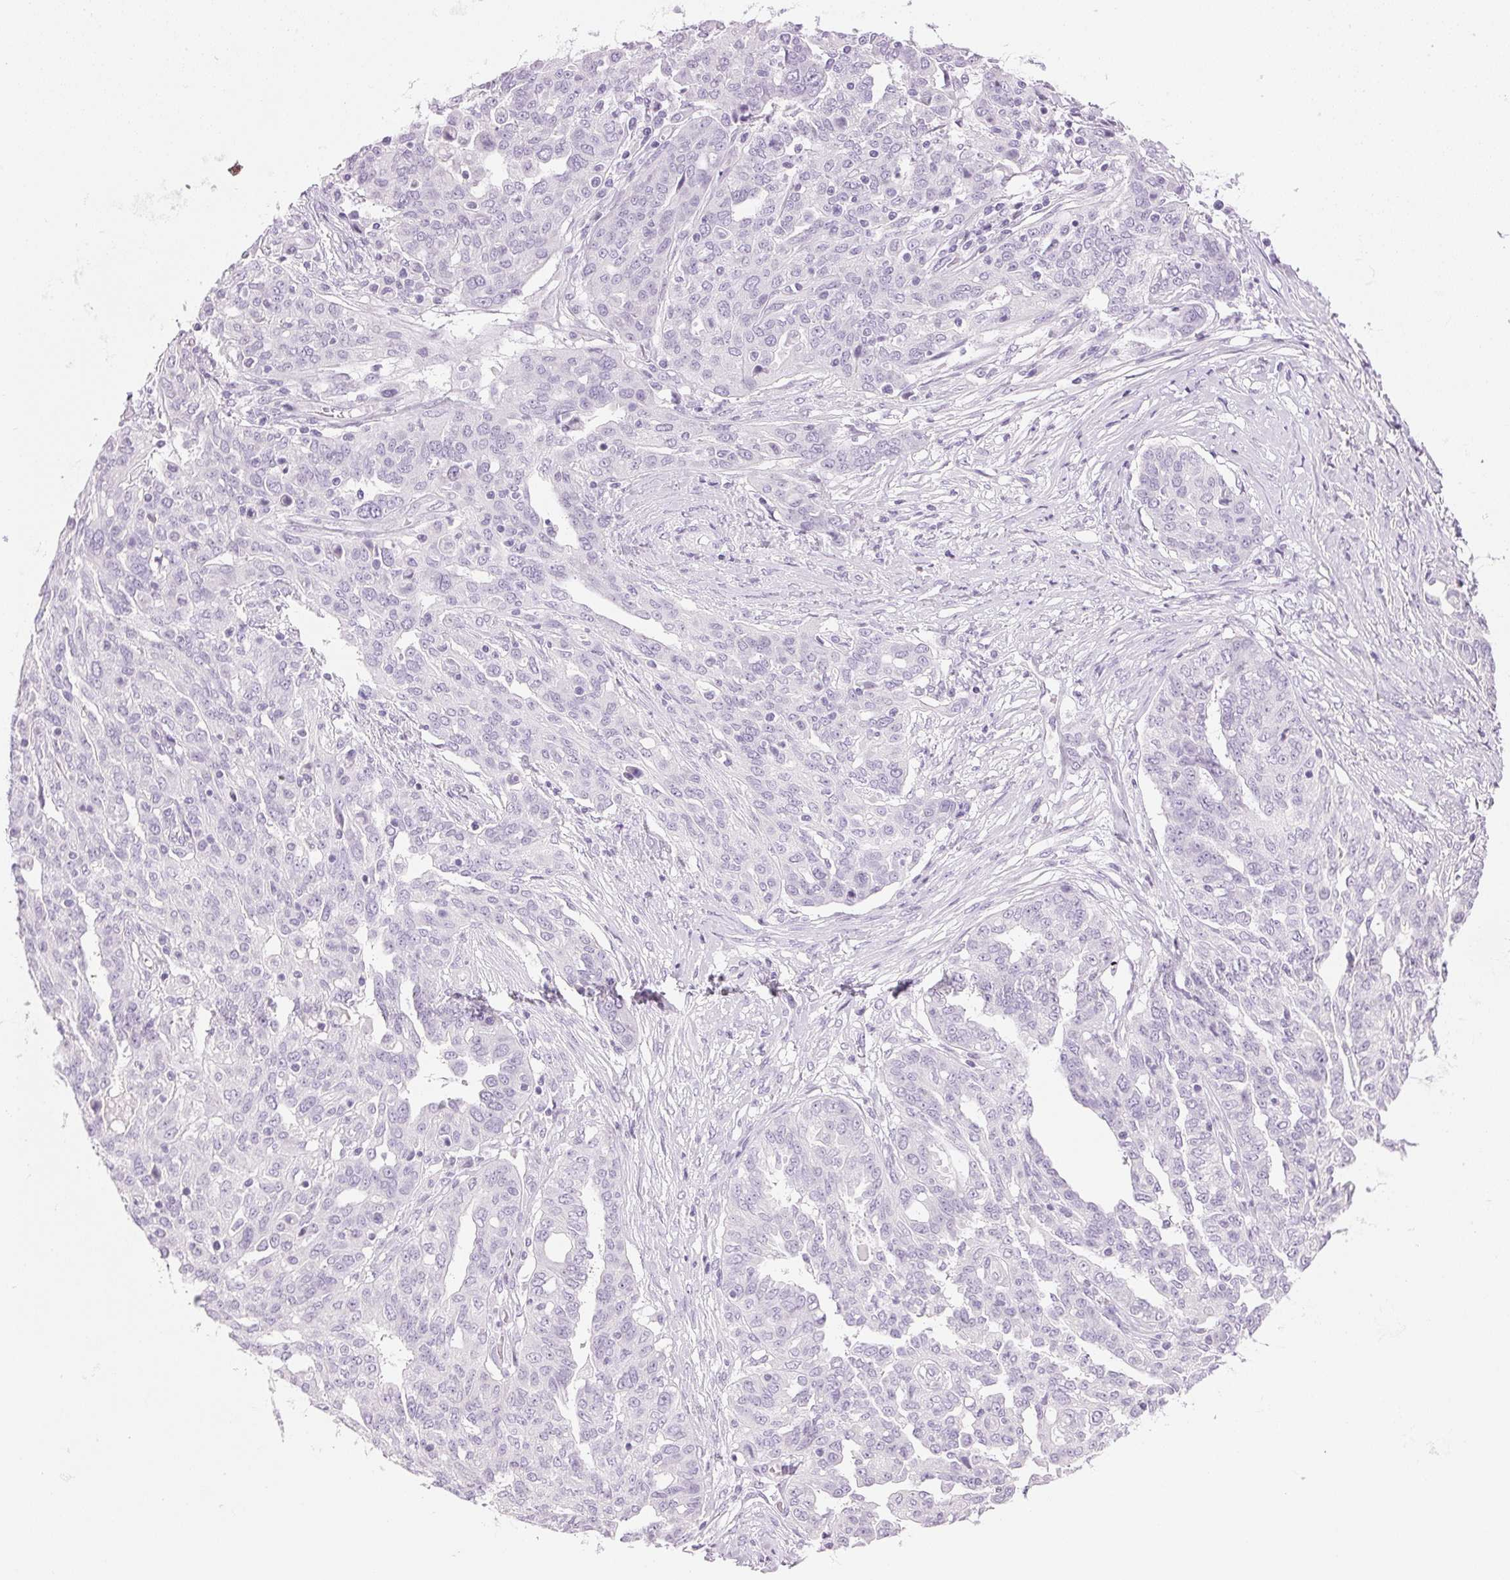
{"staining": {"intensity": "negative", "quantity": "none", "location": "none"}, "tissue": "ovarian cancer", "cell_type": "Tumor cells", "image_type": "cancer", "snomed": [{"axis": "morphology", "description": "Cystadenocarcinoma, serous, NOS"}, {"axis": "topography", "description": "Ovary"}], "caption": "Tumor cells are negative for protein expression in human ovarian cancer.", "gene": "IGFBP1", "patient": {"sex": "female", "age": 67}}